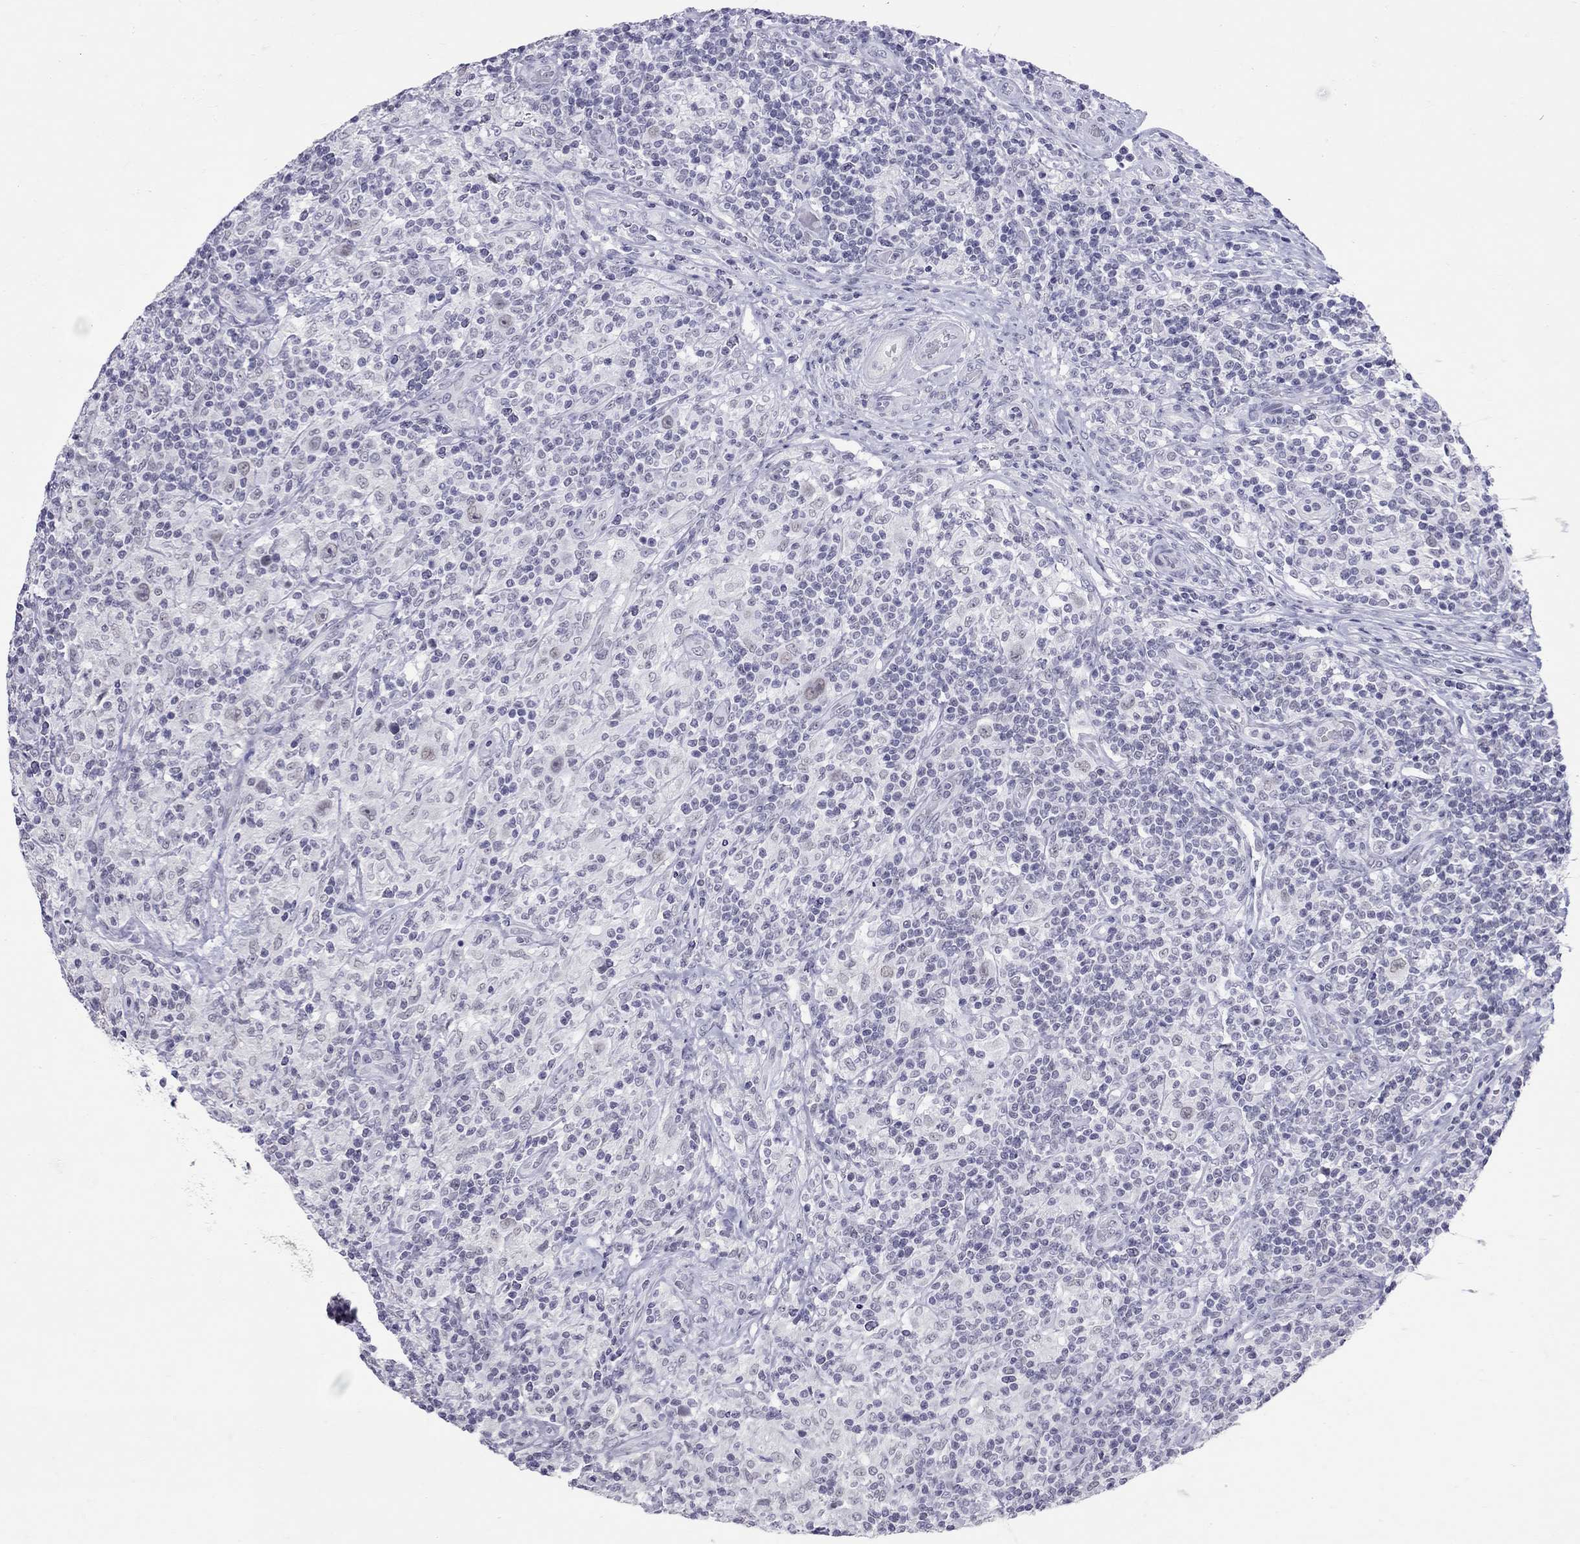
{"staining": {"intensity": "negative", "quantity": "none", "location": "none"}, "tissue": "lymphoma", "cell_type": "Tumor cells", "image_type": "cancer", "snomed": [{"axis": "morphology", "description": "Hodgkin's disease, NOS"}, {"axis": "topography", "description": "Lymph node"}], "caption": "Tumor cells show no significant protein expression in Hodgkin's disease.", "gene": "JHY", "patient": {"sex": "male", "age": 70}}